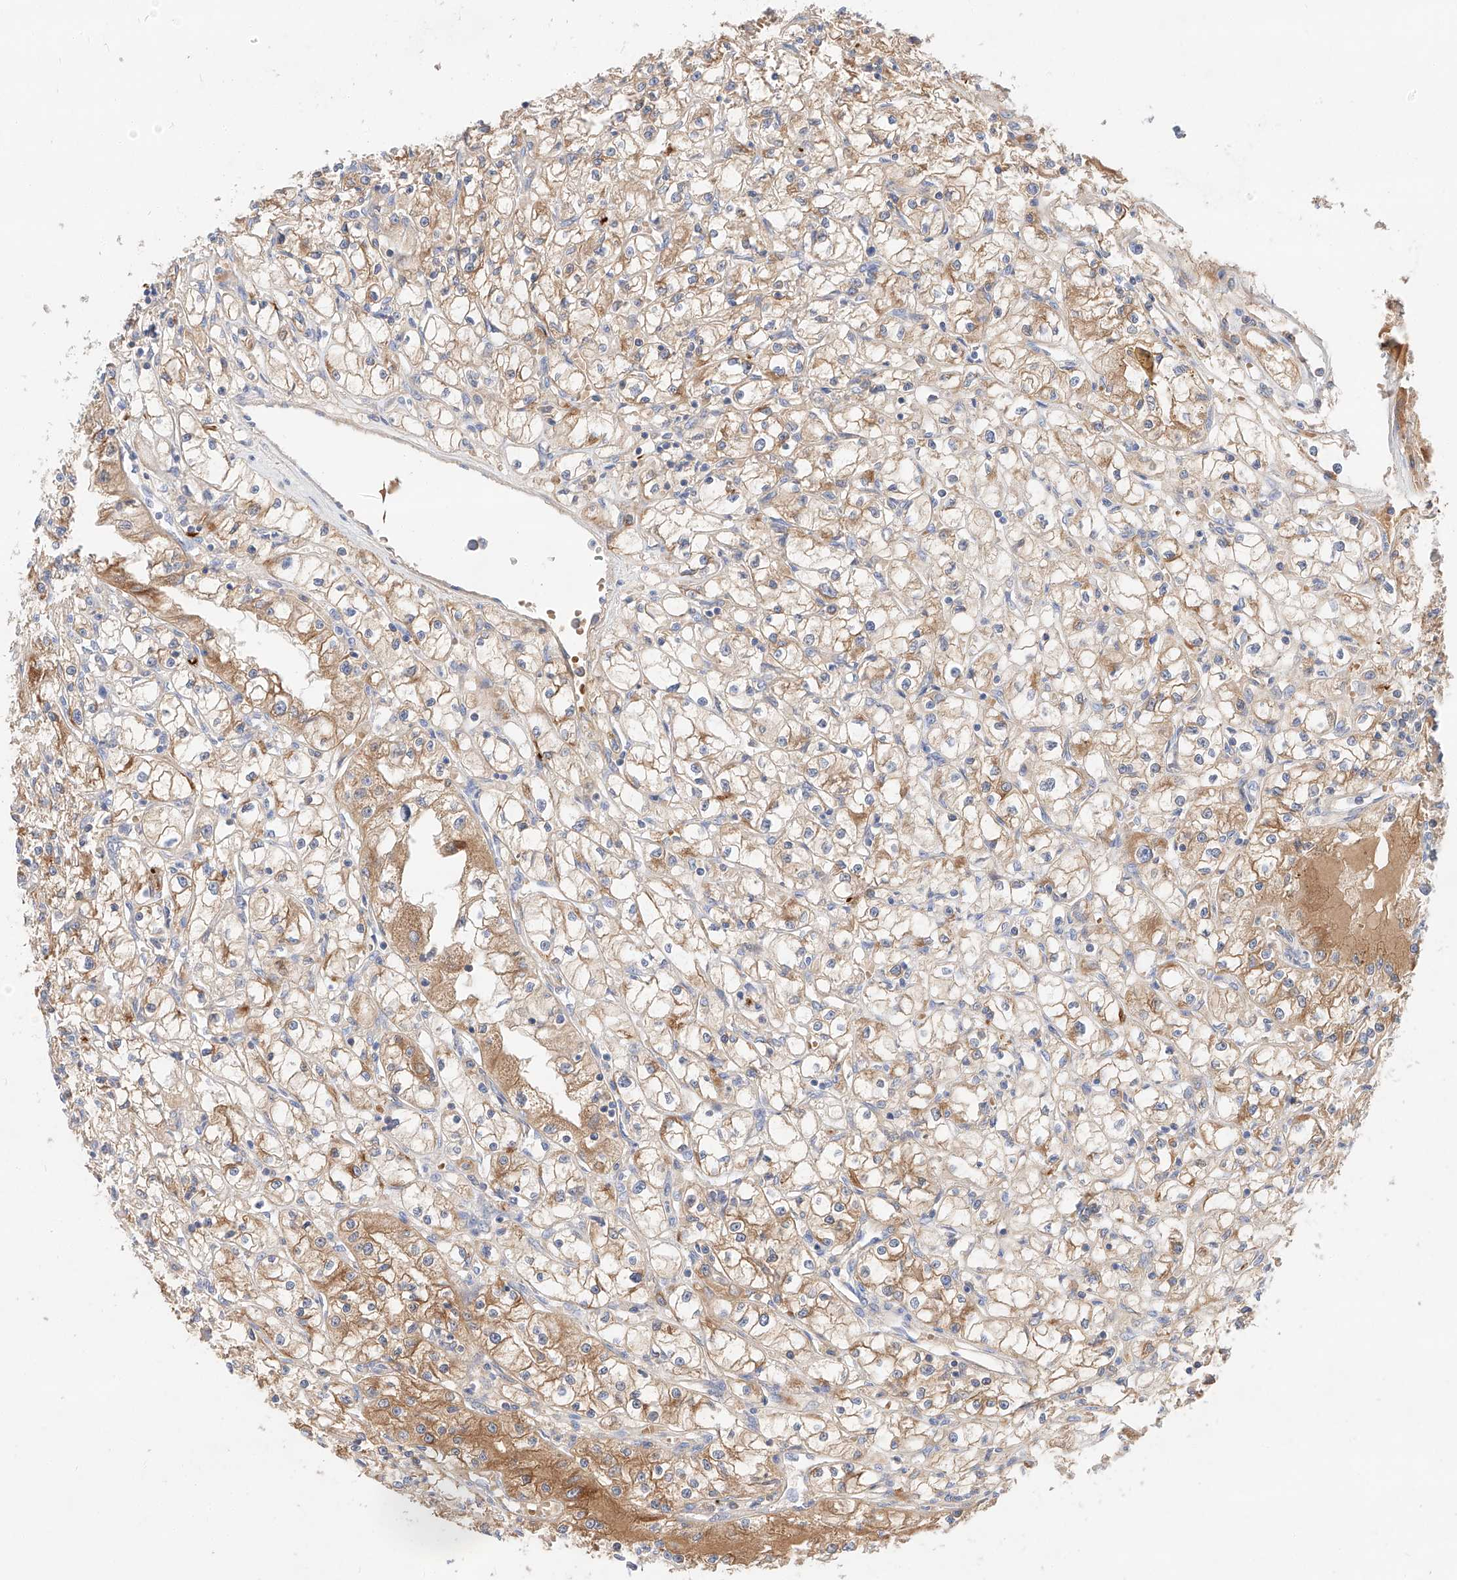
{"staining": {"intensity": "moderate", "quantity": "25%-75%", "location": "cytoplasmic/membranous"}, "tissue": "renal cancer", "cell_type": "Tumor cells", "image_type": "cancer", "snomed": [{"axis": "morphology", "description": "Adenocarcinoma, NOS"}, {"axis": "topography", "description": "Kidney"}], "caption": "This is a photomicrograph of immunohistochemistry (IHC) staining of renal cancer (adenocarcinoma), which shows moderate positivity in the cytoplasmic/membranous of tumor cells.", "gene": "MAP7", "patient": {"sex": "male", "age": 56}}